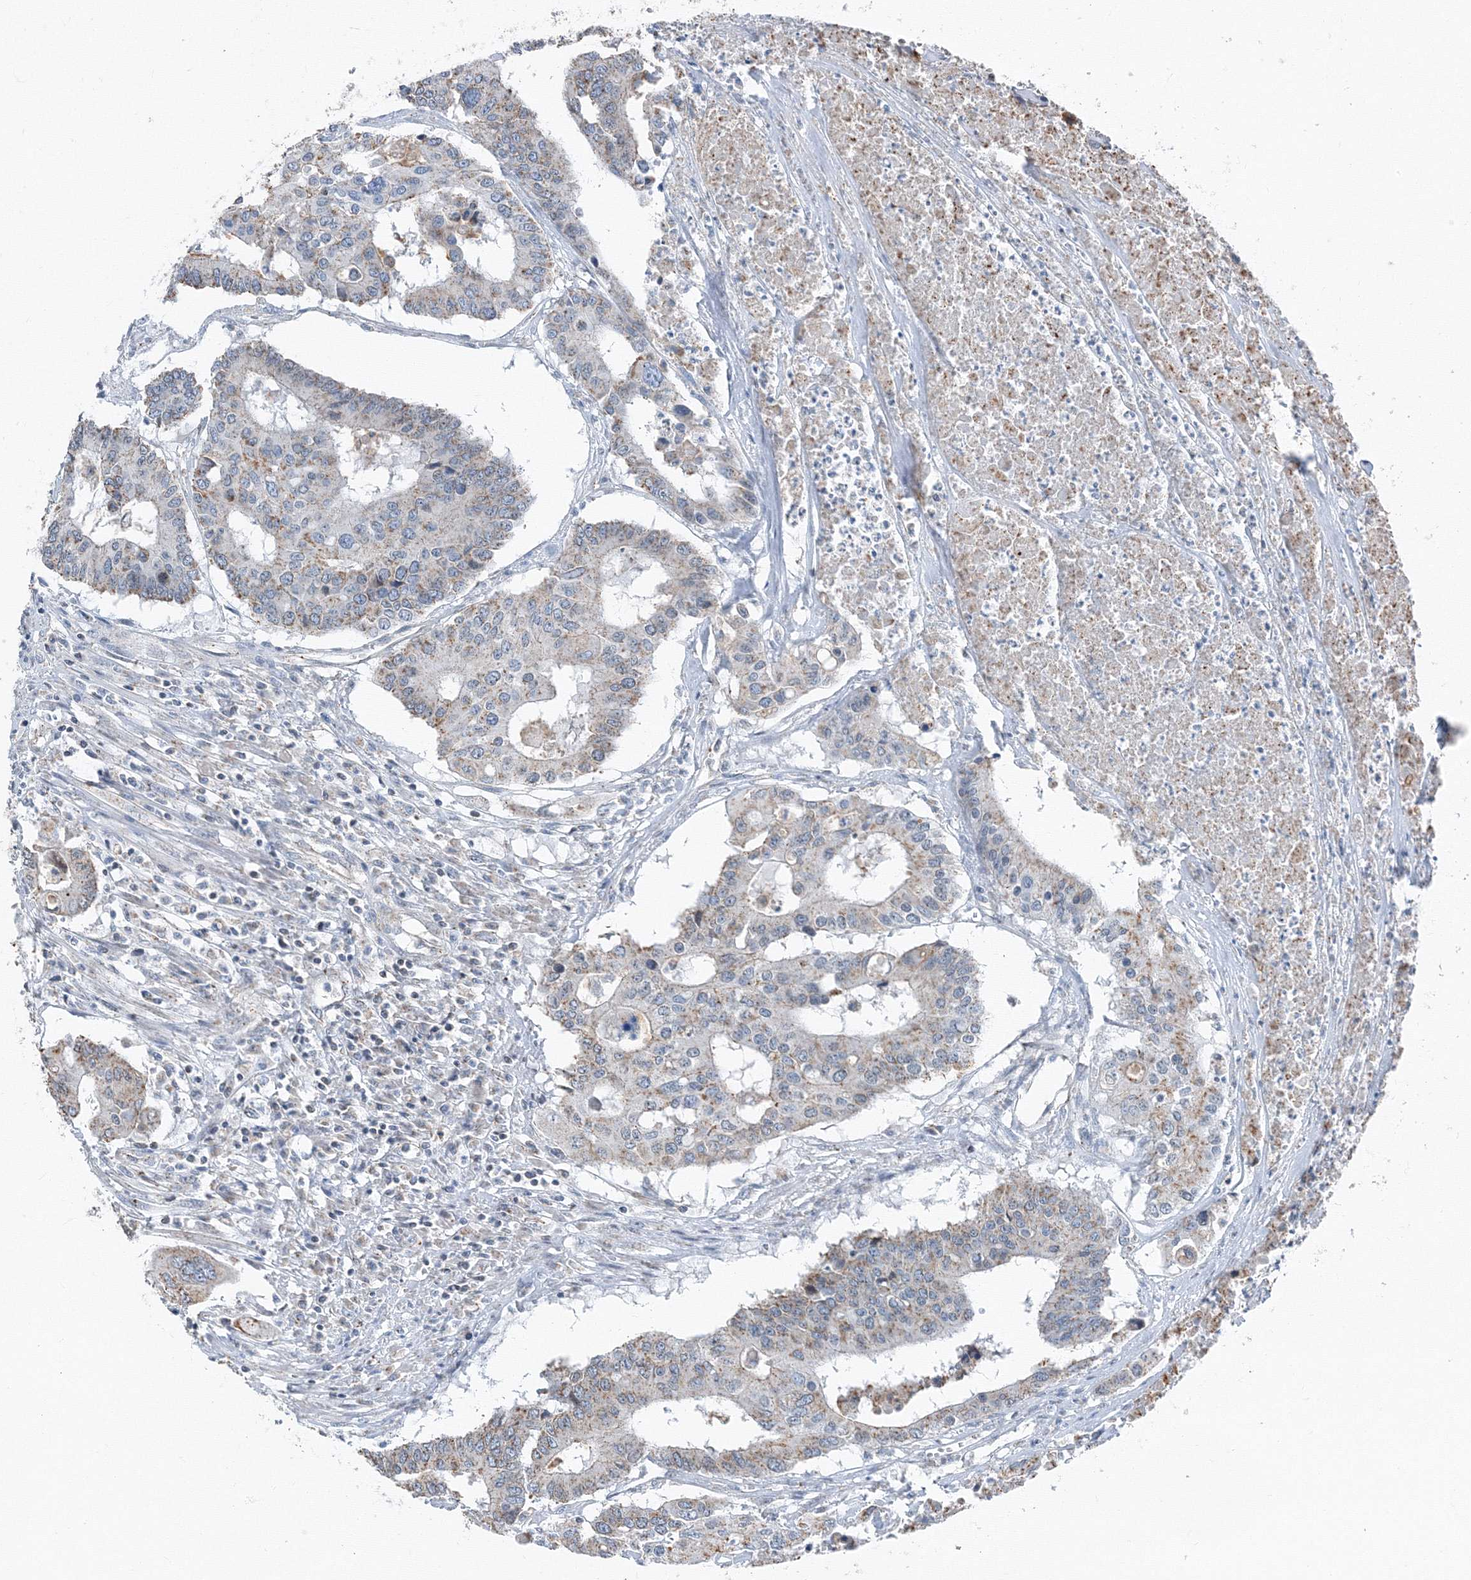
{"staining": {"intensity": "moderate", "quantity": "<25%", "location": "cytoplasmic/membranous"}, "tissue": "colorectal cancer", "cell_type": "Tumor cells", "image_type": "cancer", "snomed": [{"axis": "morphology", "description": "Adenocarcinoma, NOS"}, {"axis": "topography", "description": "Colon"}], "caption": "About <25% of tumor cells in colorectal cancer reveal moderate cytoplasmic/membranous protein expression as visualized by brown immunohistochemical staining.", "gene": "AASDH", "patient": {"sex": "male", "age": 77}}